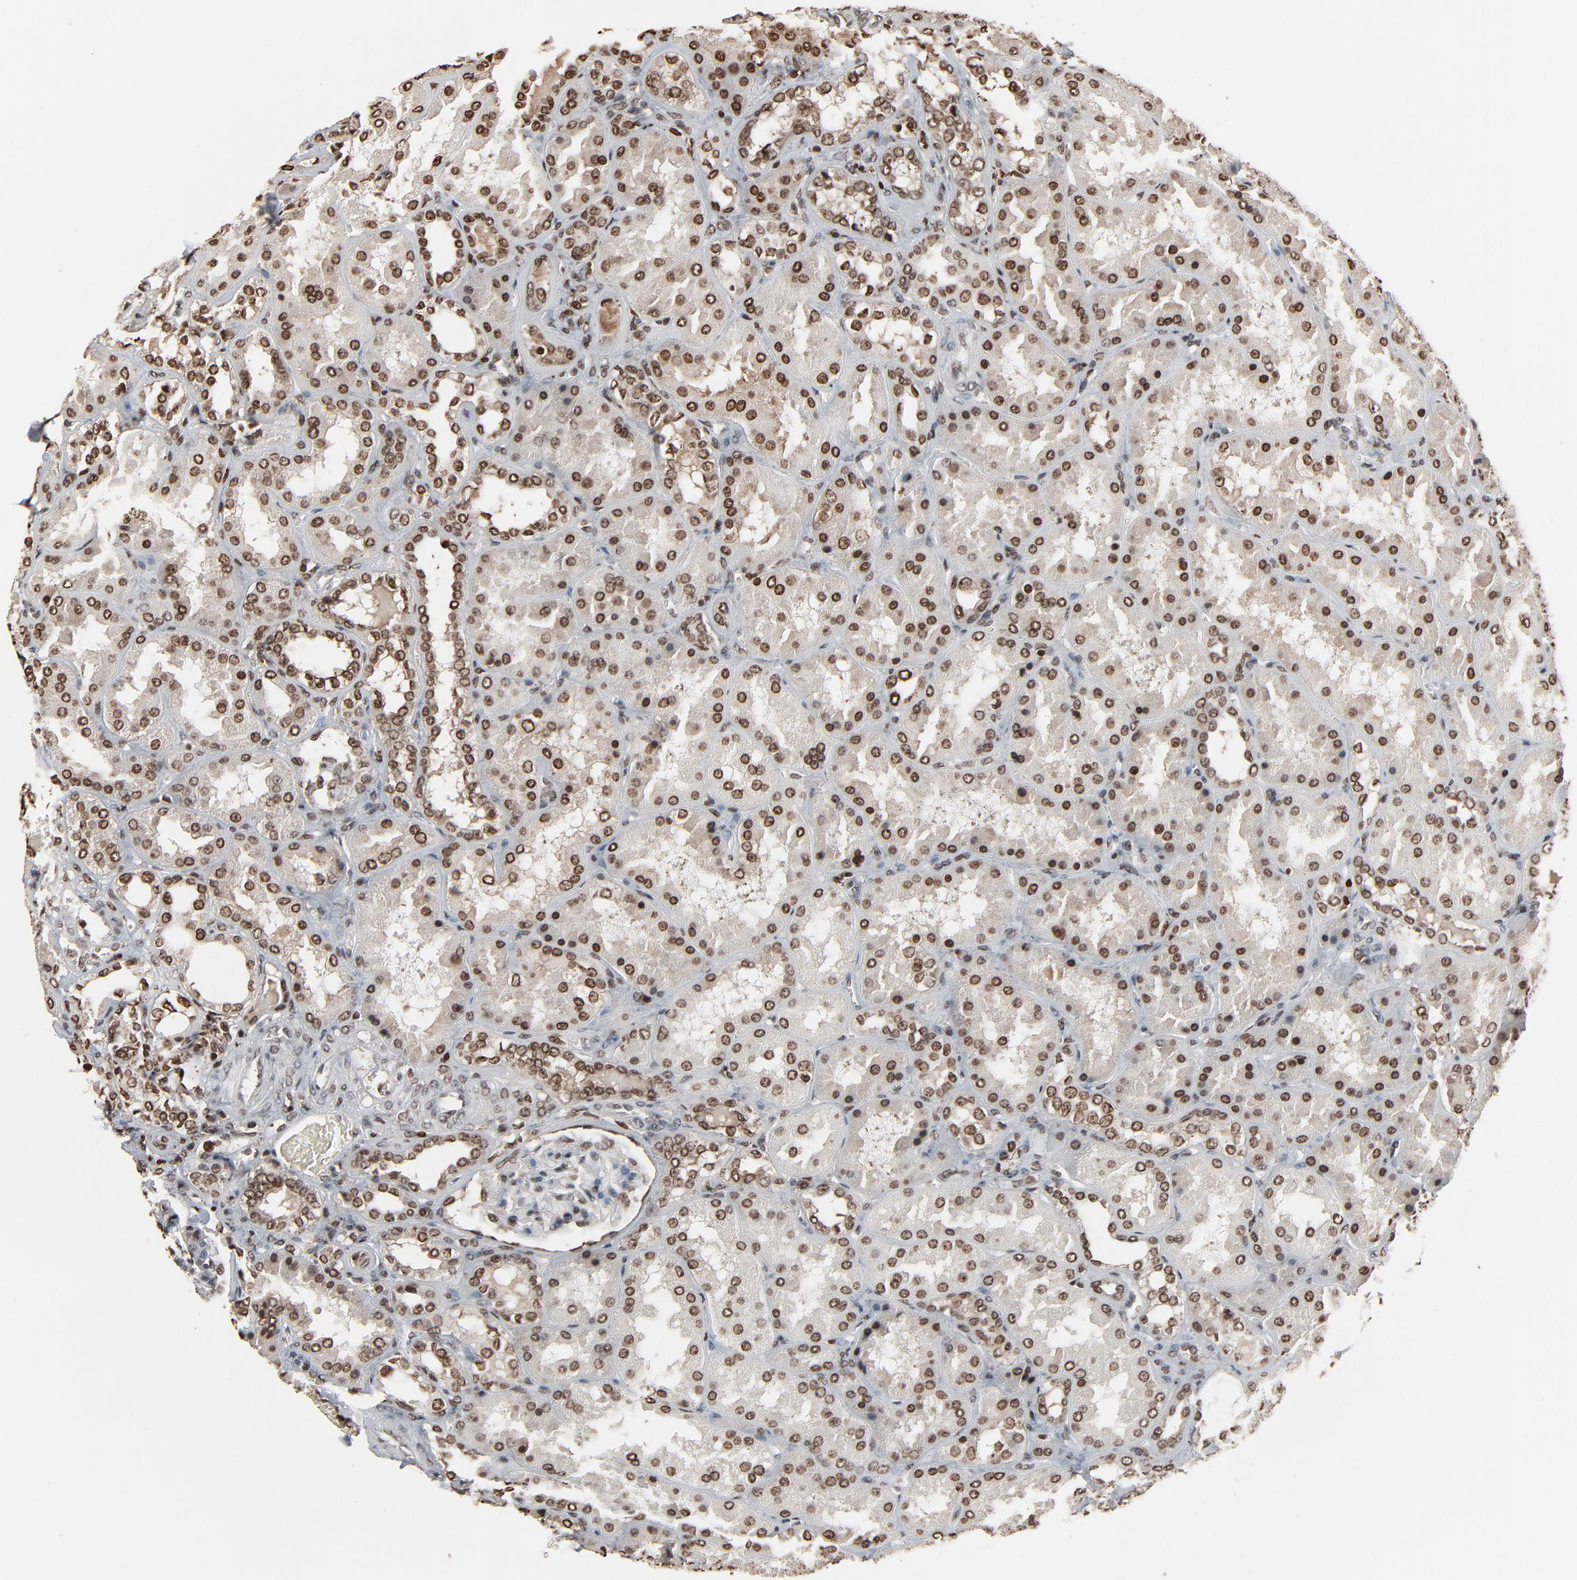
{"staining": {"intensity": "moderate", "quantity": "25%-75%", "location": "nuclear"}, "tissue": "kidney", "cell_type": "Cells in glomeruli", "image_type": "normal", "snomed": [{"axis": "morphology", "description": "Normal tissue, NOS"}, {"axis": "topography", "description": "Kidney"}], "caption": "IHC image of unremarkable human kidney stained for a protein (brown), which displays medium levels of moderate nuclear staining in approximately 25%-75% of cells in glomeruli.", "gene": "RPS6KA3", "patient": {"sex": "female", "age": 56}}